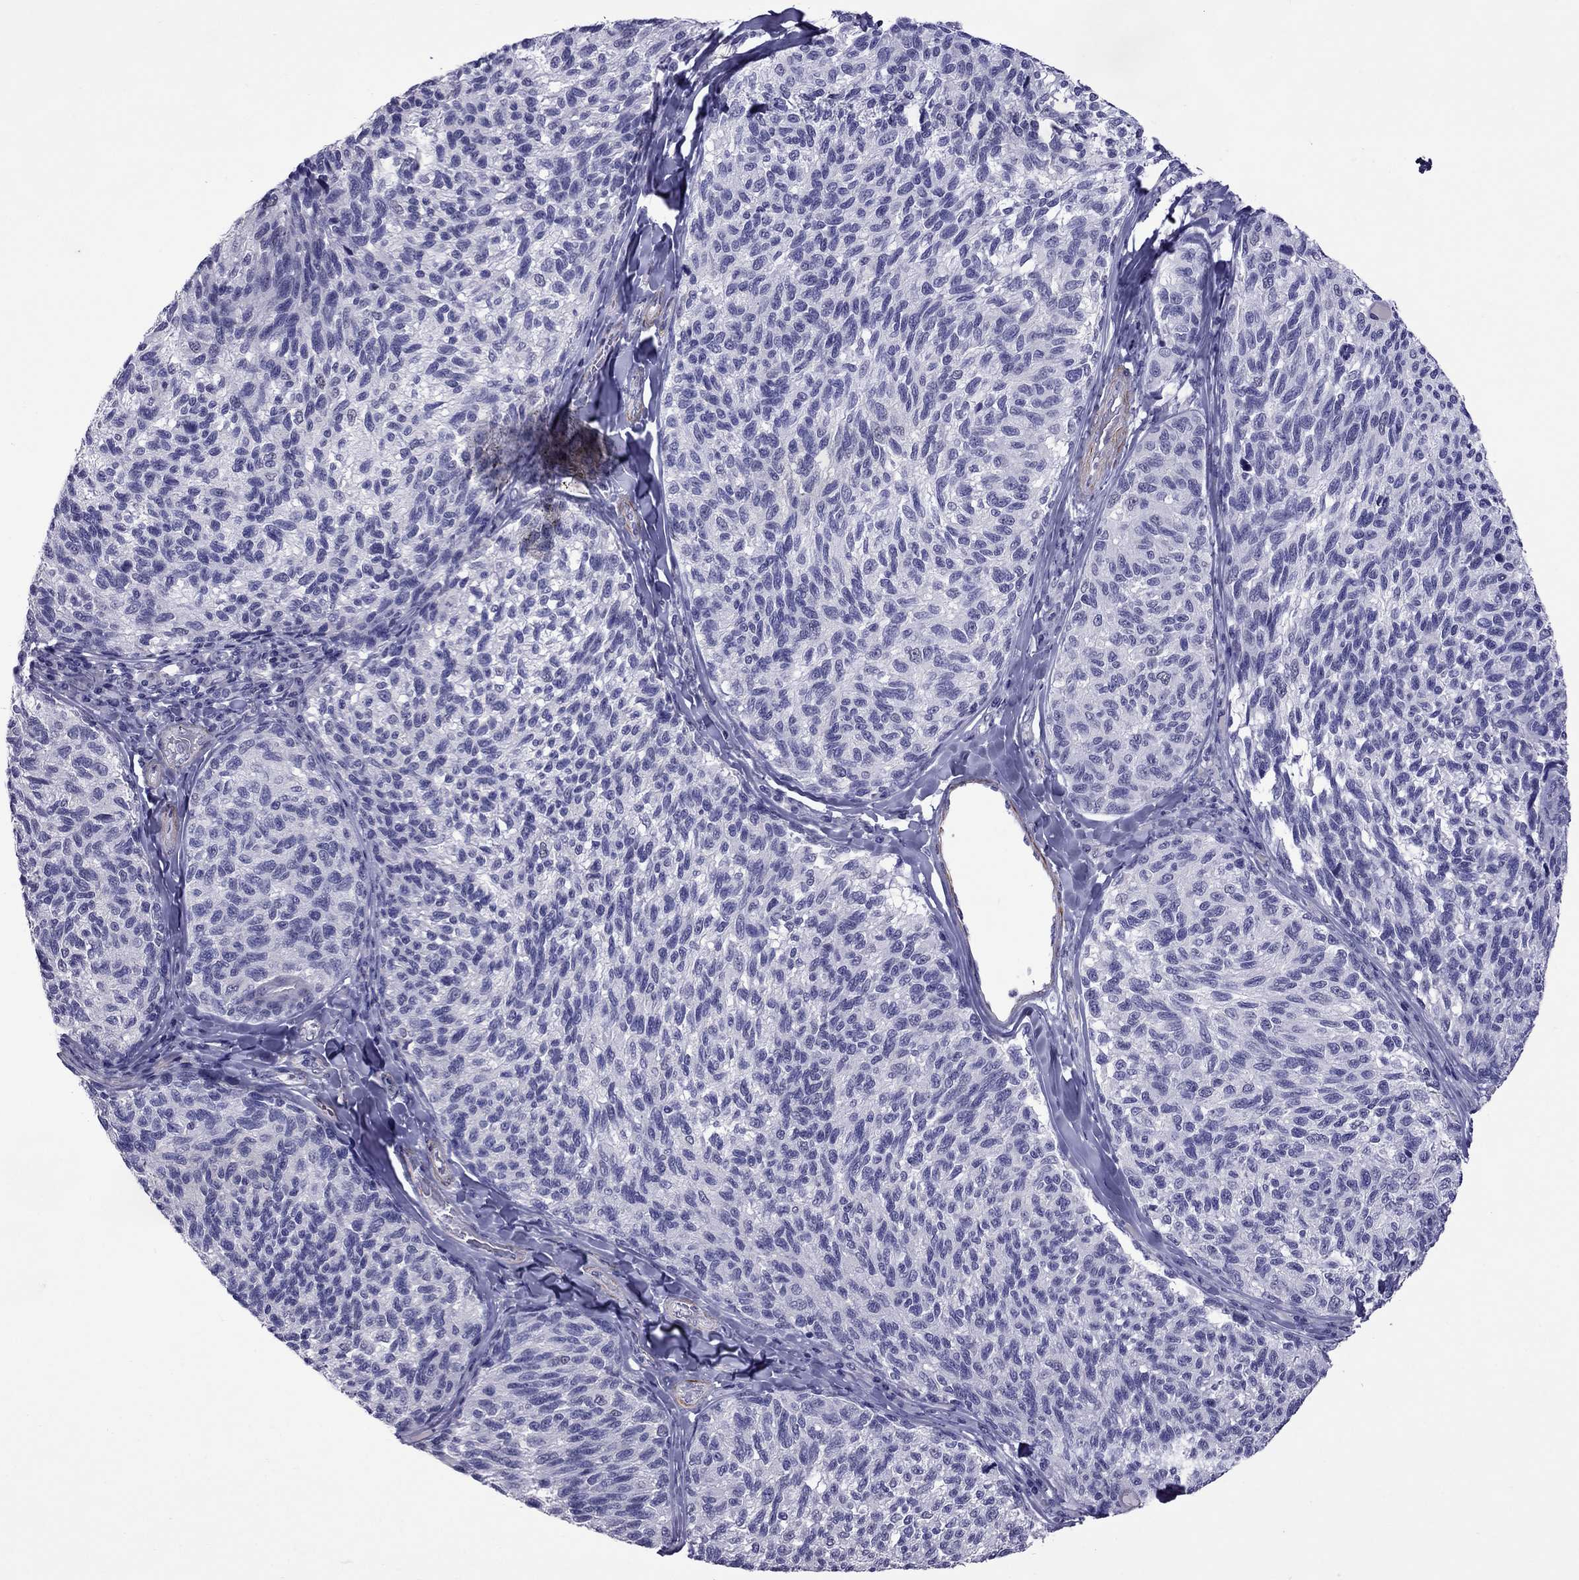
{"staining": {"intensity": "negative", "quantity": "none", "location": "none"}, "tissue": "melanoma", "cell_type": "Tumor cells", "image_type": "cancer", "snomed": [{"axis": "morphology", "description": "Malignant melanoma, NOS"}, {"axis": "topography", "description": "Skin"}], "caption": "DAB immunohistochemical staining of malignant melanoma reveals no significant expression in tumor cells.", "gene": "CHRNA5", "patient": {"sex": "female", "age": 73}}